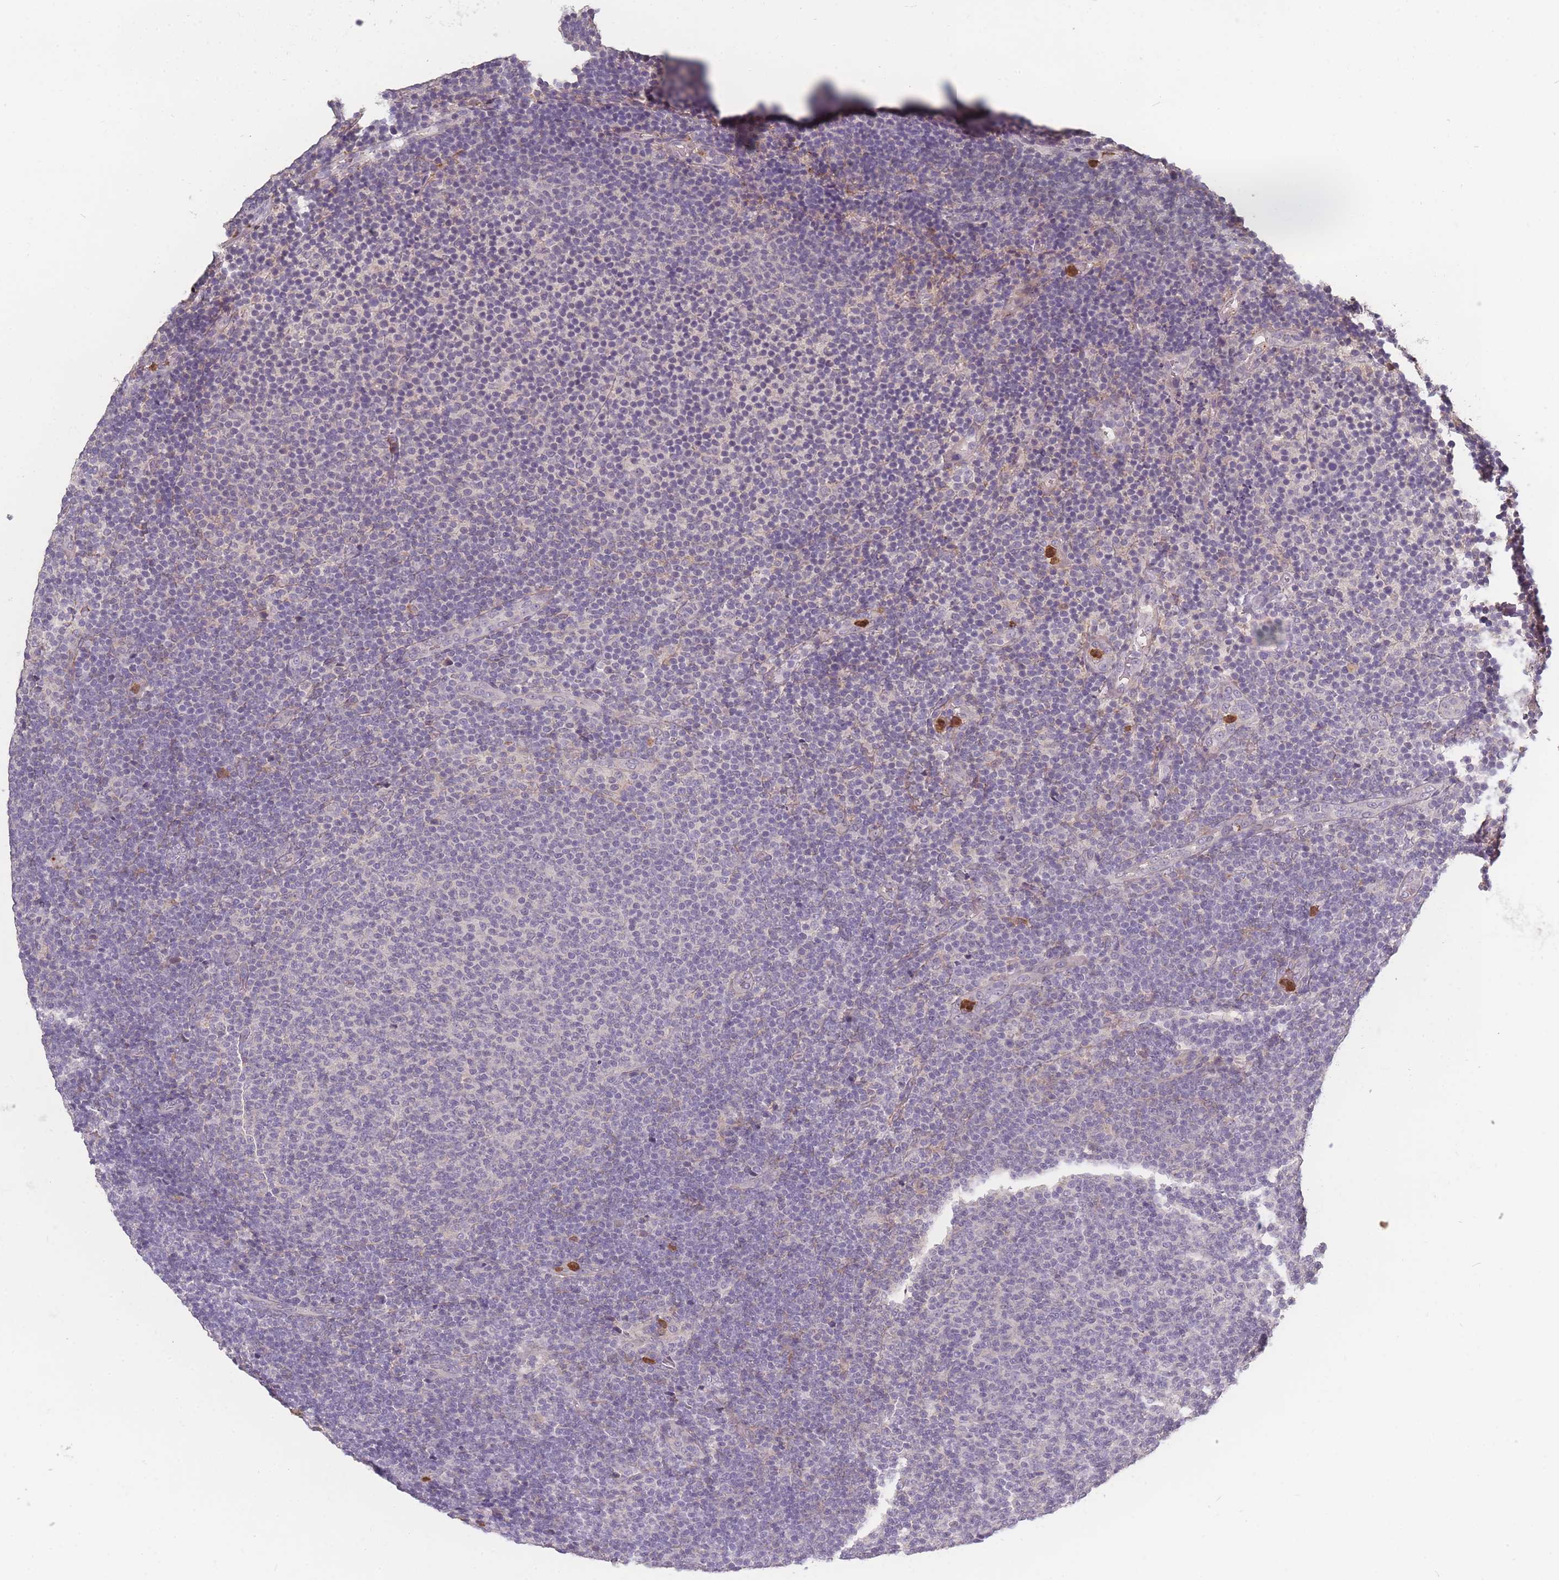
{"staining": {"intensity": "negative", "quantity": "none", "location": "none"}, "tissue": "lymphoma", "cell_type": "Tumor cells", "image_type": "cancer", "snomed": [{"axis": "morphology", "description": "Malignant lymphoma, non-Hodgkin's type, Low grade"}, {"axis": "topography", "description": "Lymph node"}], "caption": "The photomicrograph shows no staining of tumor cells in malignant lymphoma, non-Hodgkin's type (low-grade).", "gene": "BST1", "patient": {"sex": "male", "age": 66}}